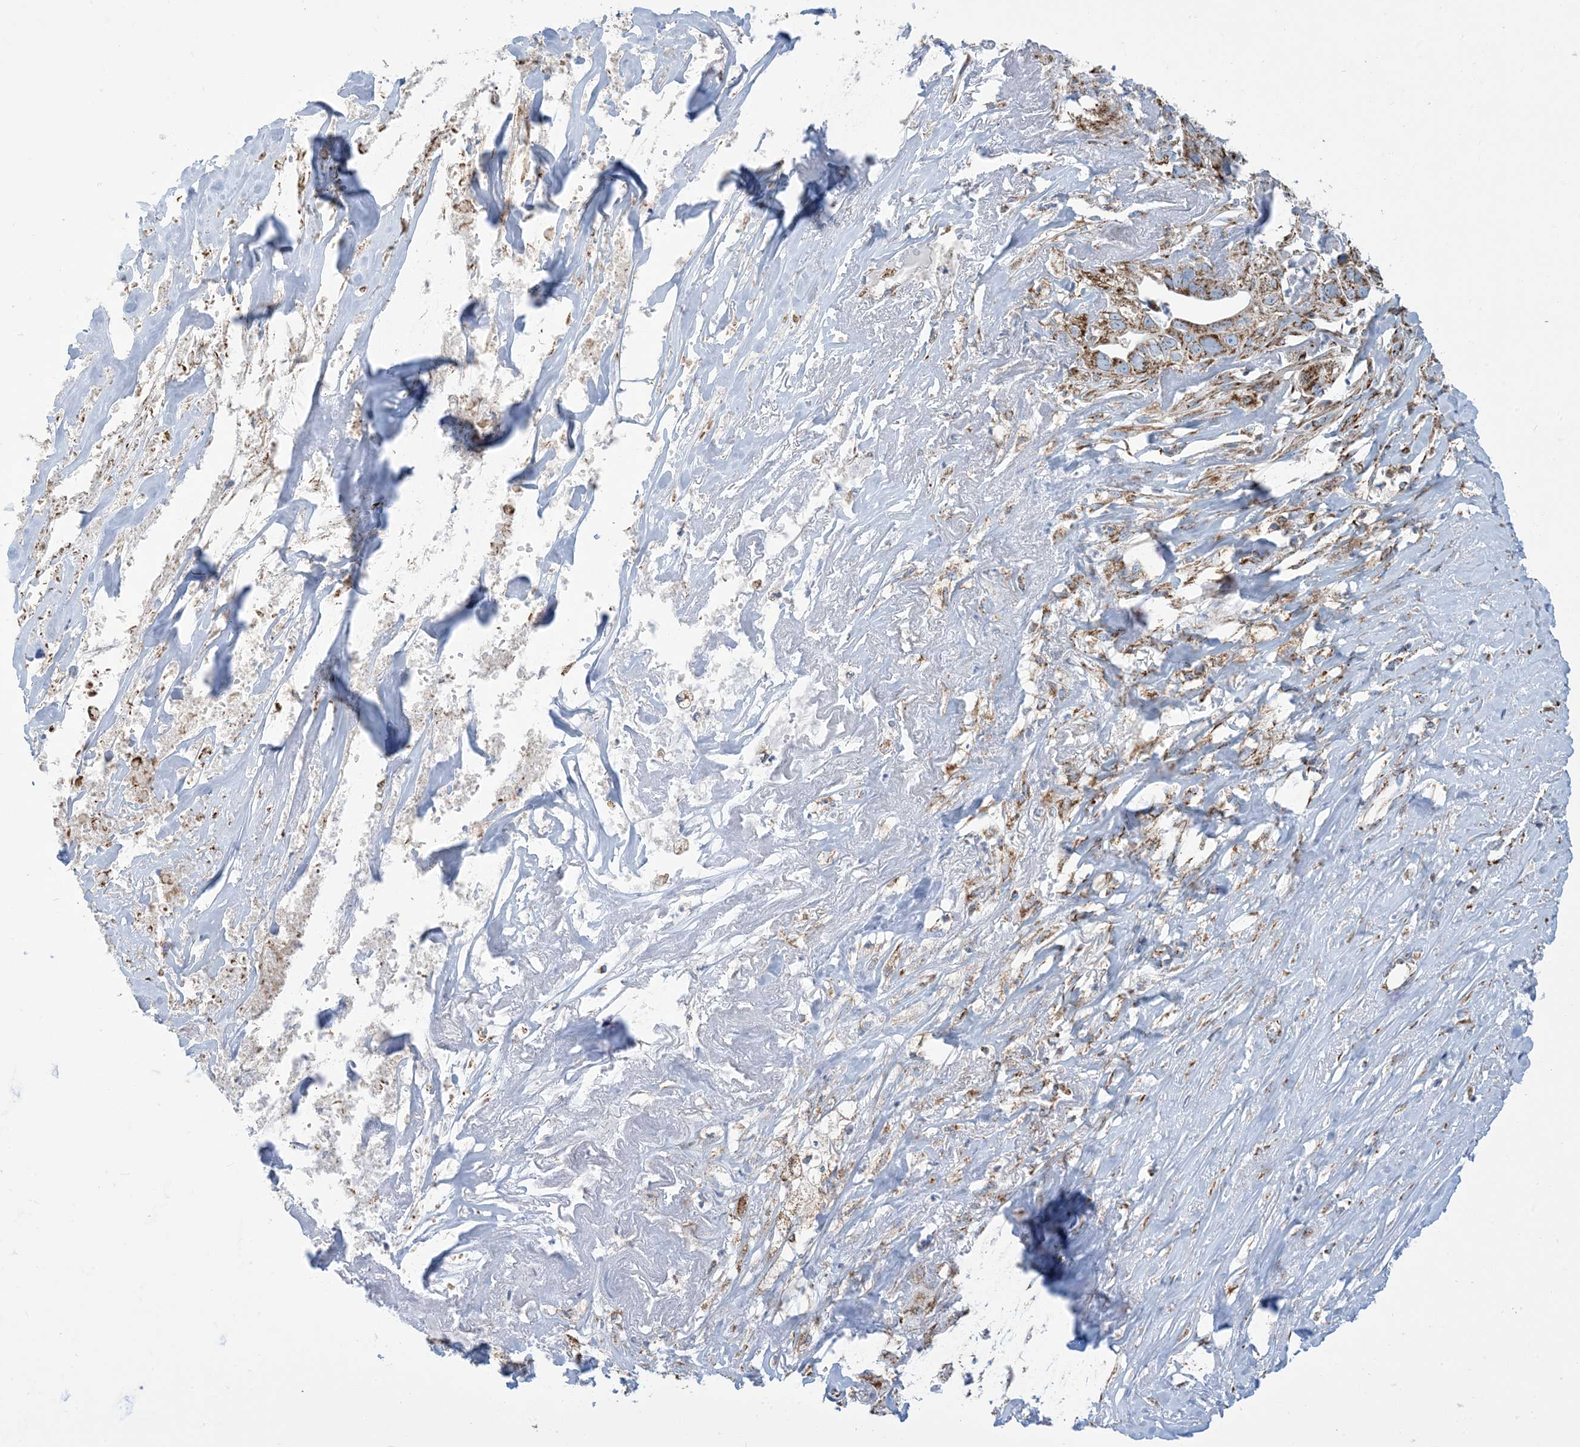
{"staining": {"intensity": "moderate", "quantity": ">75%", "location": "cytoplasmic/membranous"}, "tissue": "liver cancer", "cell_type": "Tumor cells", "image_type": "cancer", "snomed": [{"axis": "morphology", "description": "Cholangiocarcinoma"}, {"axis": "topography", "description": "Liver"}], "caption": "Protein staining of liver cholangiocarcinoma tissue reveals moderate cytoplasmic/membranous staining in about >75% of tumor cells.", "gene": "SAMM50", "patient": {"sex": "female", "age": 79}}